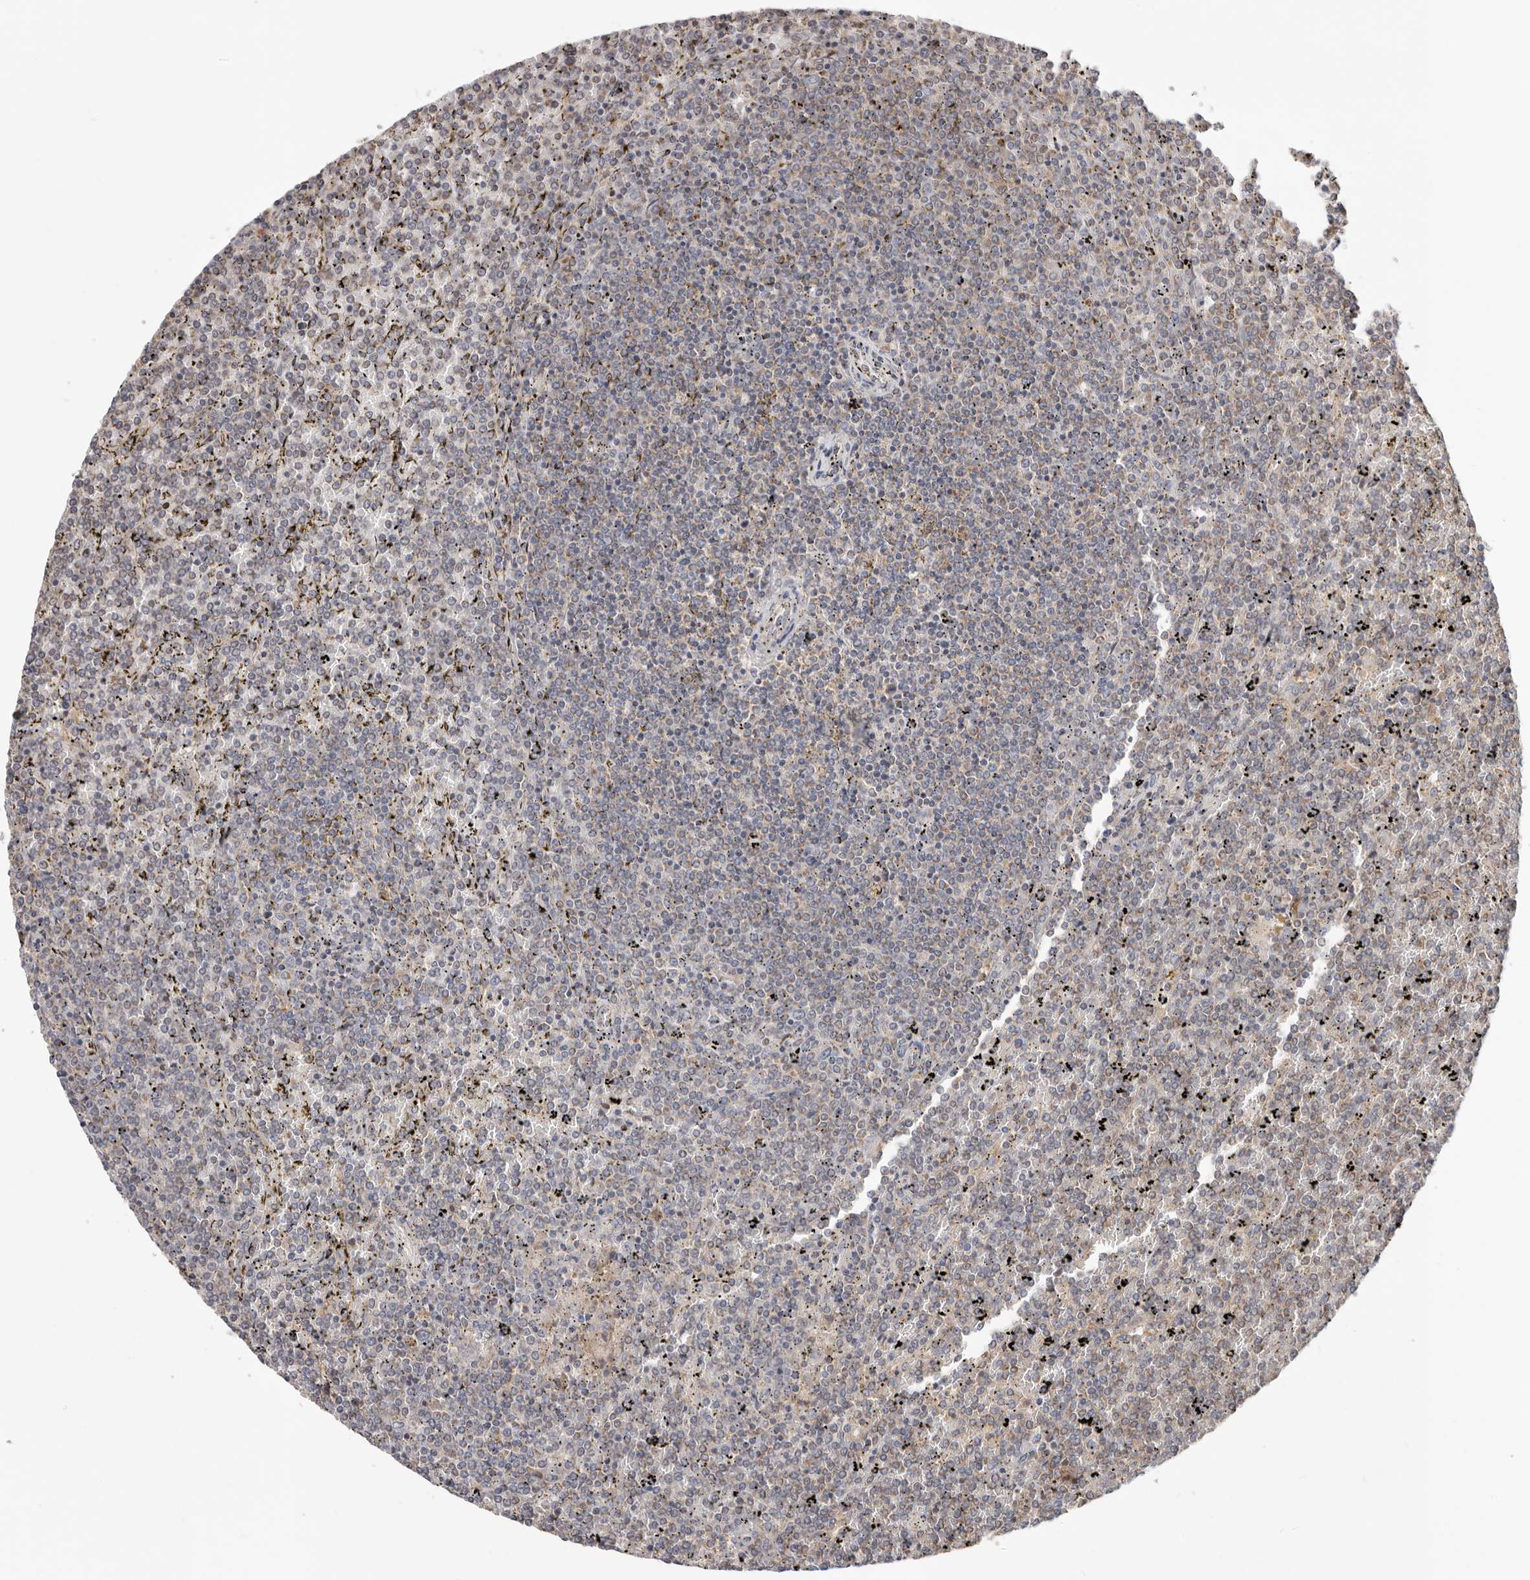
{"staining": {"intensity": "negative", "quantity": "none", "location": "none"}, "tissue": "lymphoma", "cell_type": "Tumor cells", "image_type": "cancer", "snomed": [{"axis": "morphology", "description": "Malignant lymphoma, non-Hodgkin's type, Low grade"}, {"axis": "topography", "description": "Spleen"}], "caption": "Malignant lymphoma, non-Hodgkin's type (low-grade) stained for a protein using immunohistochemistry reveals no staining tumor cells.", "gene": "LRP6", "patient": {"sex": "female", "age": 19}}